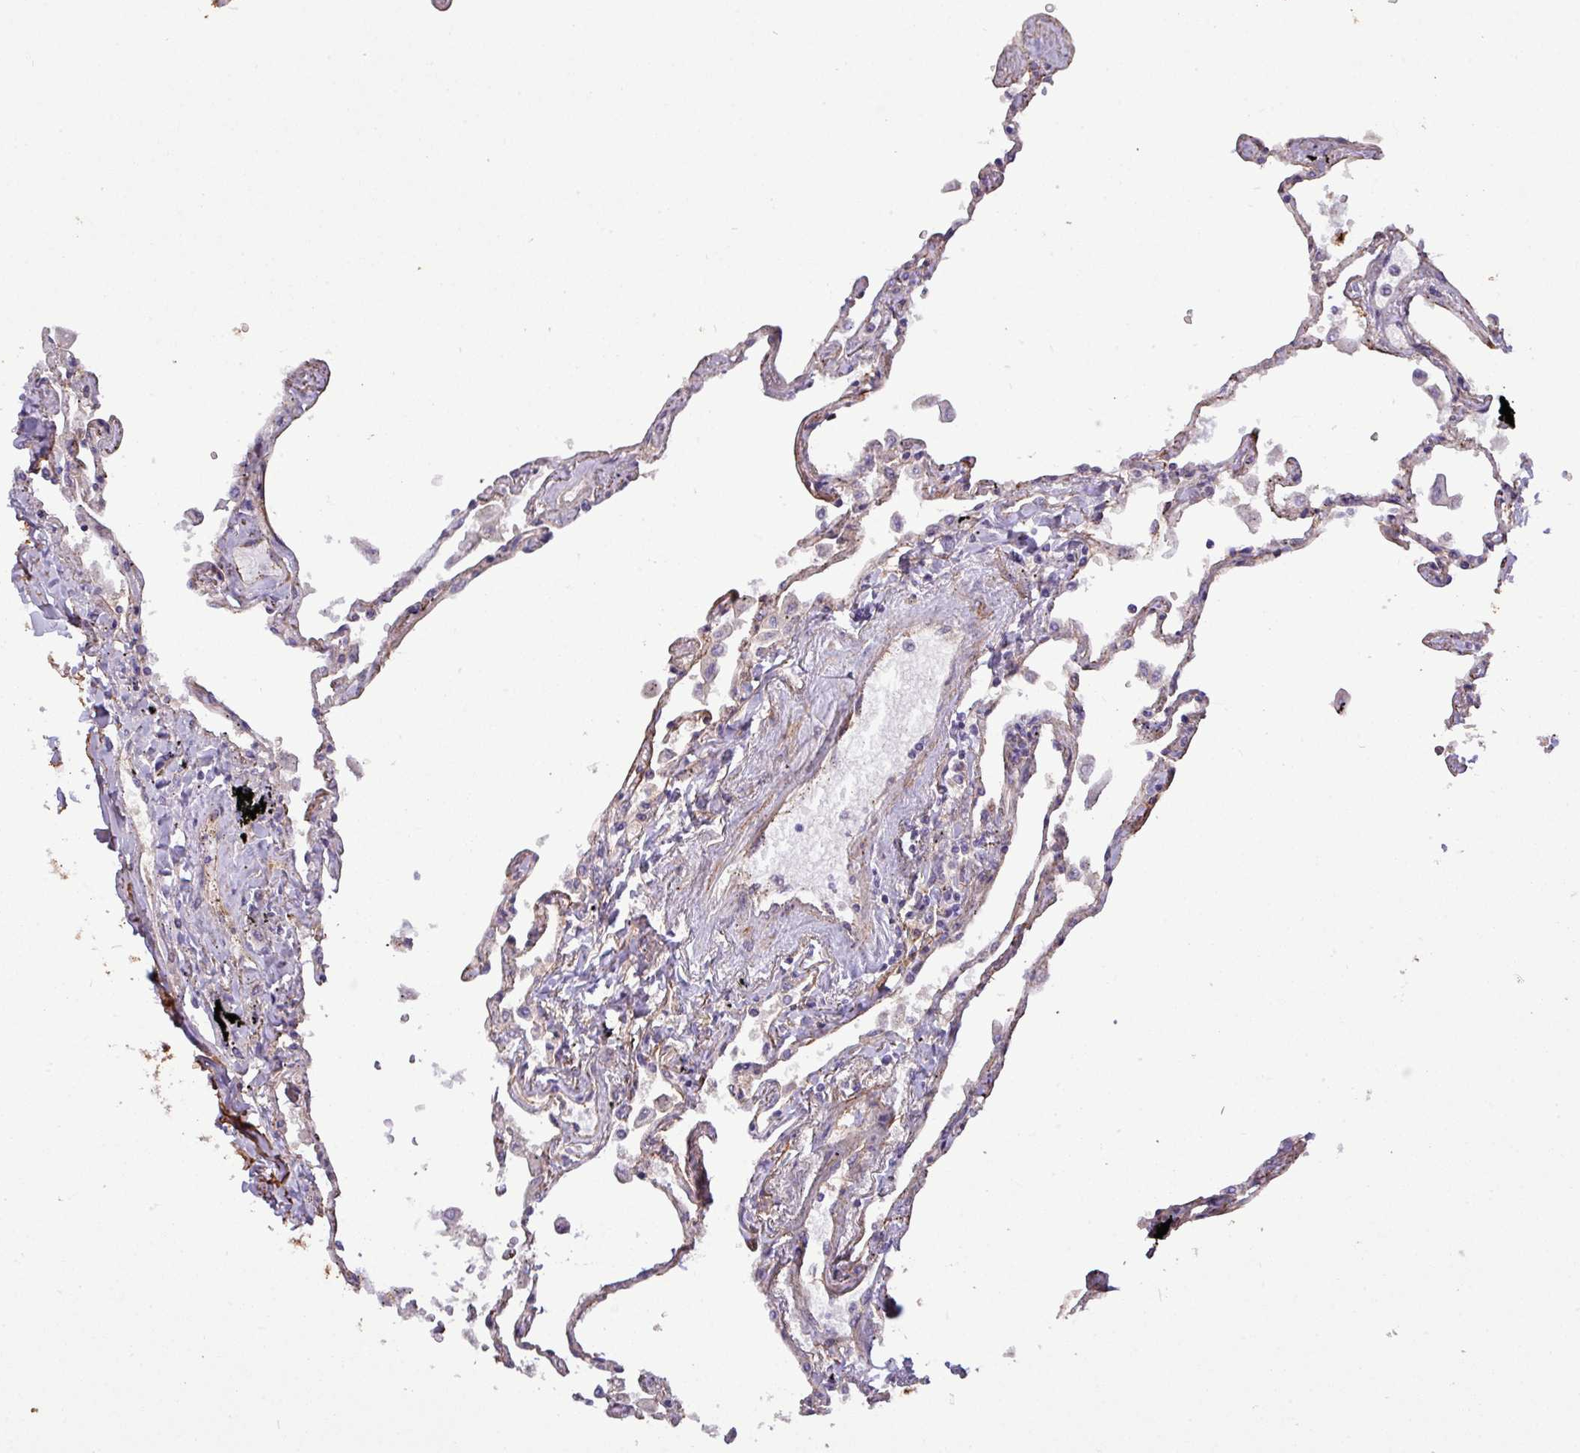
{"staining": {"intensity": "moderate", "quantity": "25%-75%", "location": "cytoplasmic/membranous"}, "tissue": "lung", "cell_type": "Alveolar cells", "image_type": "normal", "snomed": [{"axis": "morphology", "description": "Normal tissue, NOS"}, {"axis": "topography", "description": "Lung"}], "caption": "A medium amount of moderate cytoplasmic/membranous expression is appreciated in approximately 25%-75% of alveolar cells in normal lung.", "gene": "ZNF300", "patient": {"sex": "female", "age": 67}}